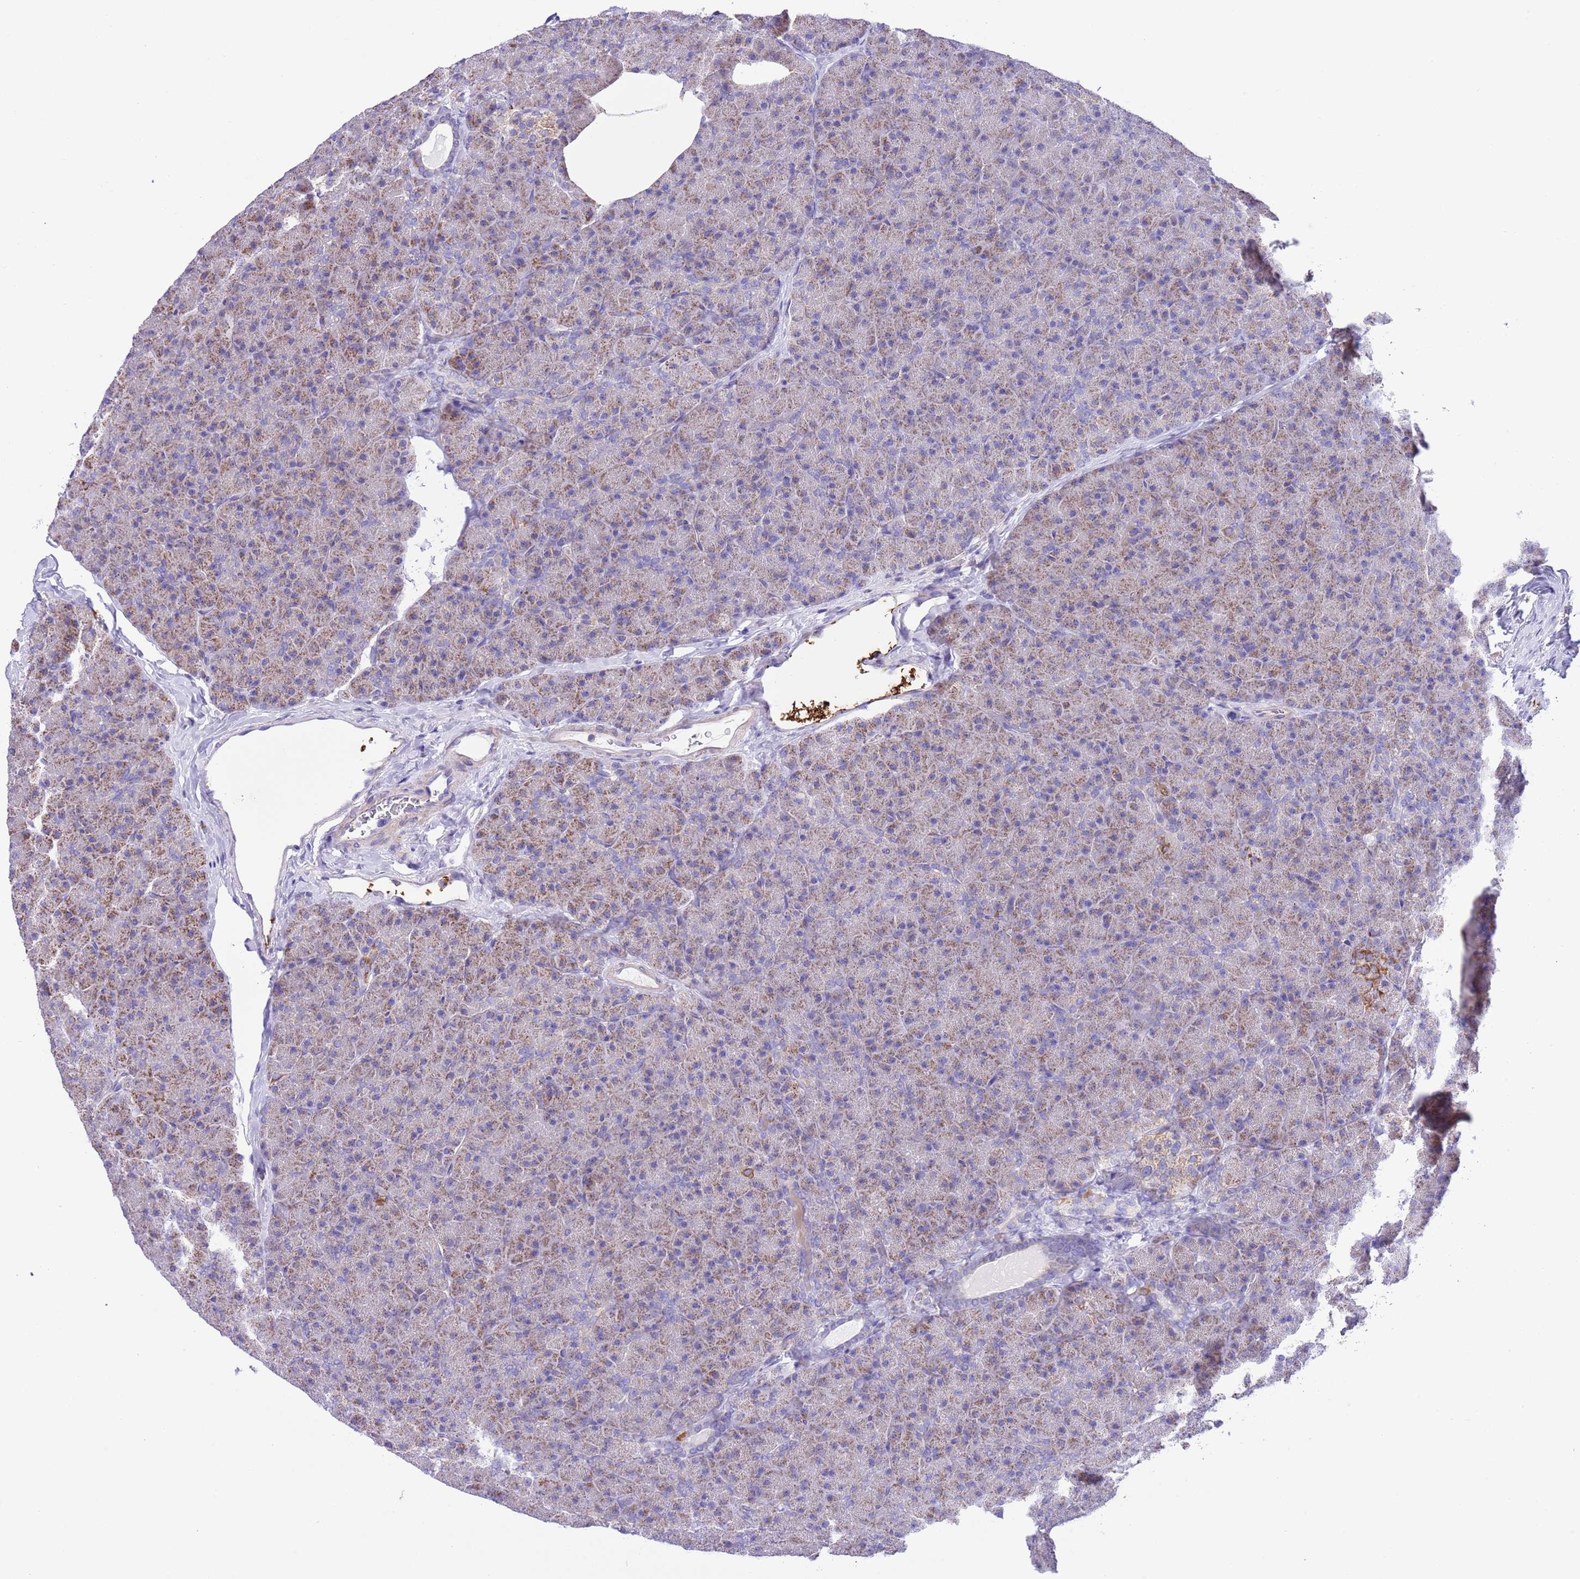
{"staining": {"intensity": "moderate", "quantity": ">75%", "location": "cytoplasmic/membranous"}, "tissue": "pancreas", "cell_type": "Exocrine glandular cells", "image_type": "normal", "snomed": [{"axis": "morphology", "description": "Normal tissue, NOS"}, {"axis": "topography", "description": "Pancreas"}], "caption": "Brown immunohistochemical staining in benign human pancreas demonstrates moderate cytoplasmic/membranous staining in about >75% of exocrine glandular cells.", "gene": "SS18L2", "patient": {"sex": "male", "age": 36}}